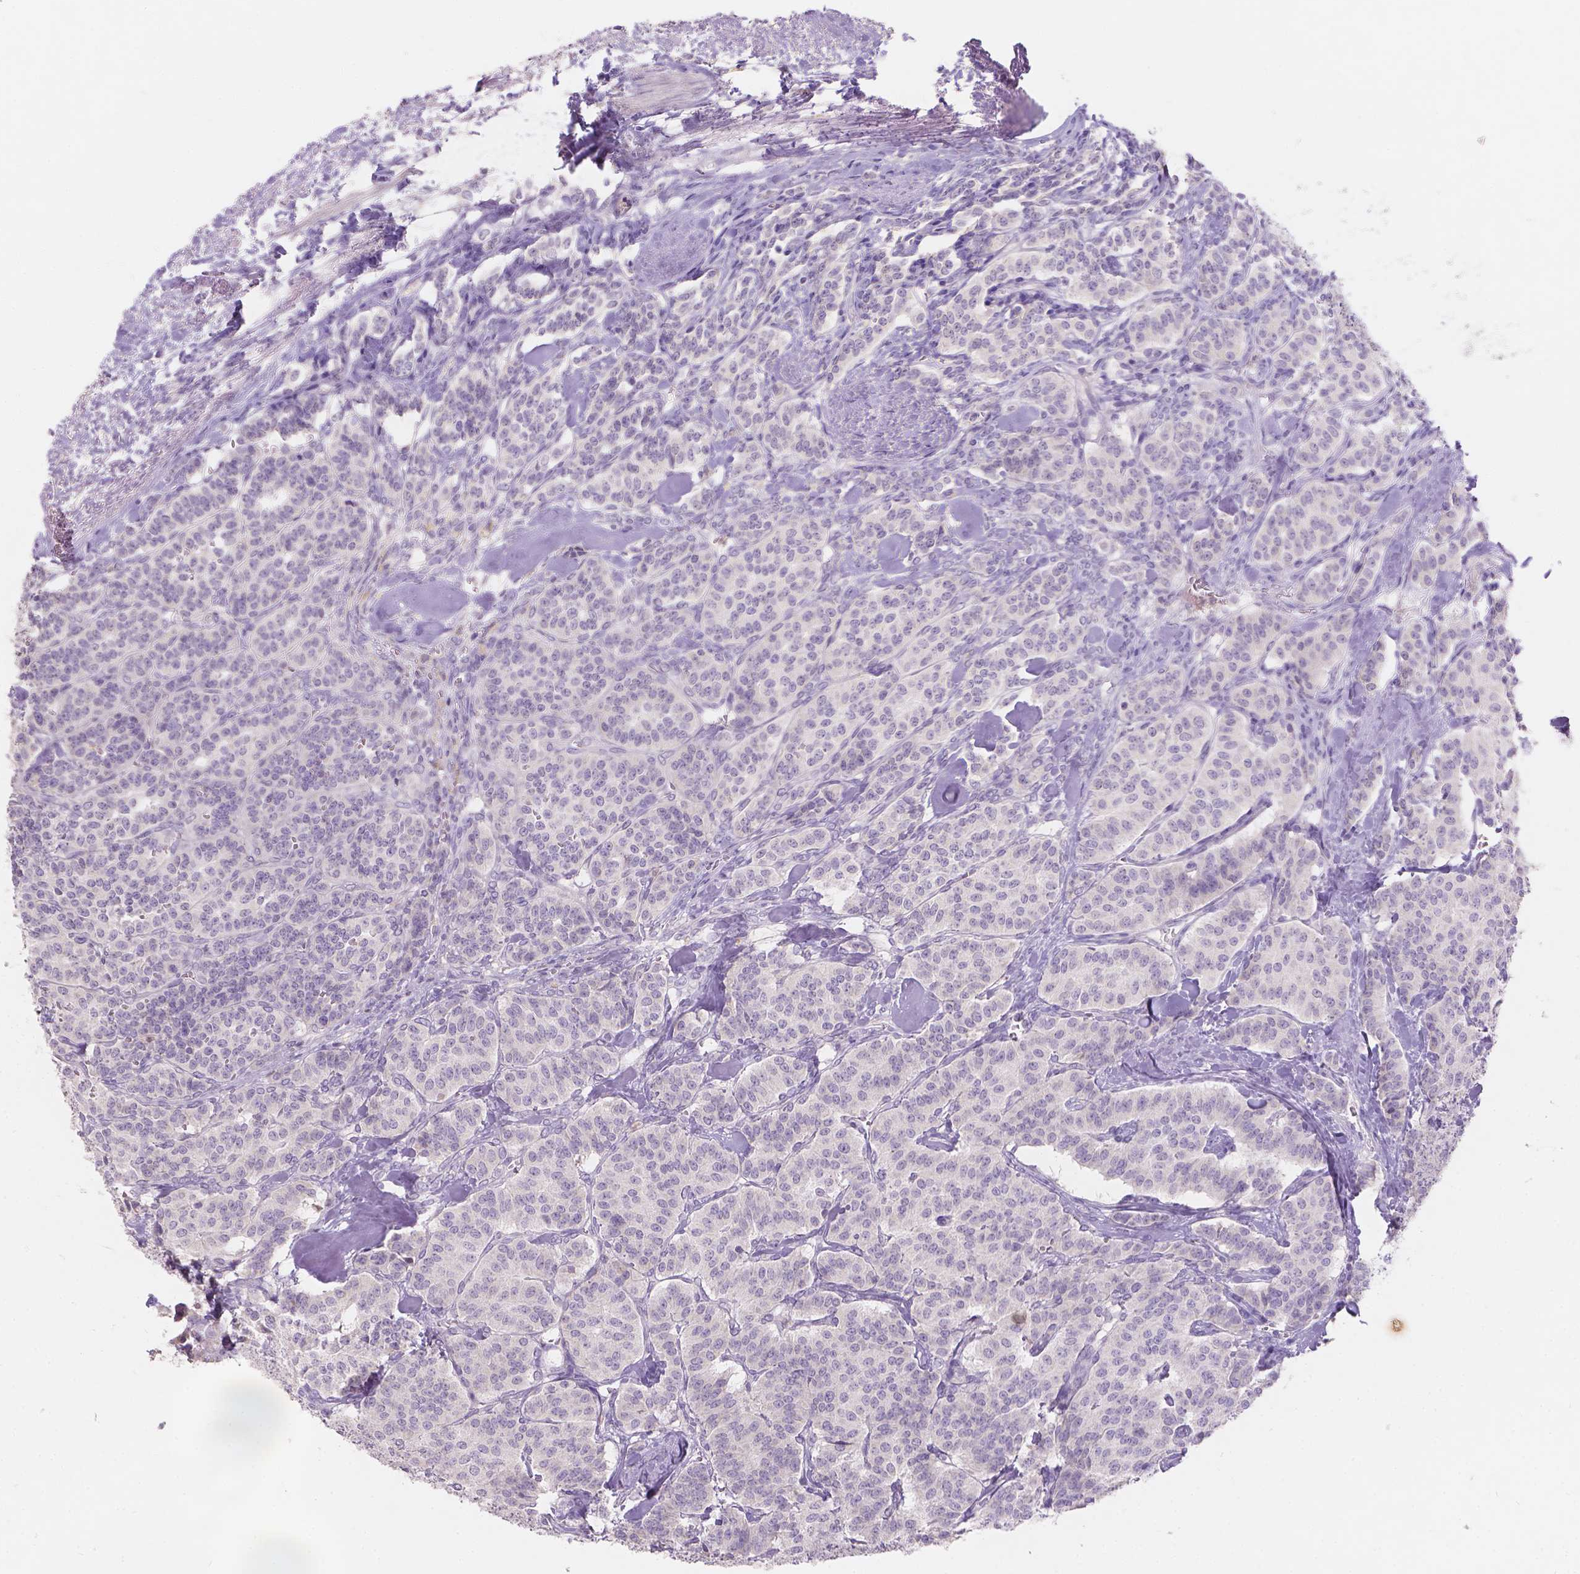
{"staining": {"intensity": "negative", "quantity": "none", "location": "none"}, "tissue": "carcinoid", "cell_type": "Tumor cells", "image_type": "cancer", "snomed": [{"axis": "morphology", "description": "Normal tissue, NOS"}, {"axis": "morphology", "description": "Carcinoid, malignant, NOS"}, {"axis": "topography", "description": "Lung"}], "caption": "High magnification brightfield microscopy of malignant carcinoid stained with DAB (brown) and counterstained with hematoxylin (blue): tumor cells show no significant expression. Brightfield microscopy of immunohistochemistry (IHC) stained with DAB (brown) and hematoxylin (blue), captured at high magnification.", "gene": "DCAF4L1", "patient": {"sex": "female", "age": 46}}